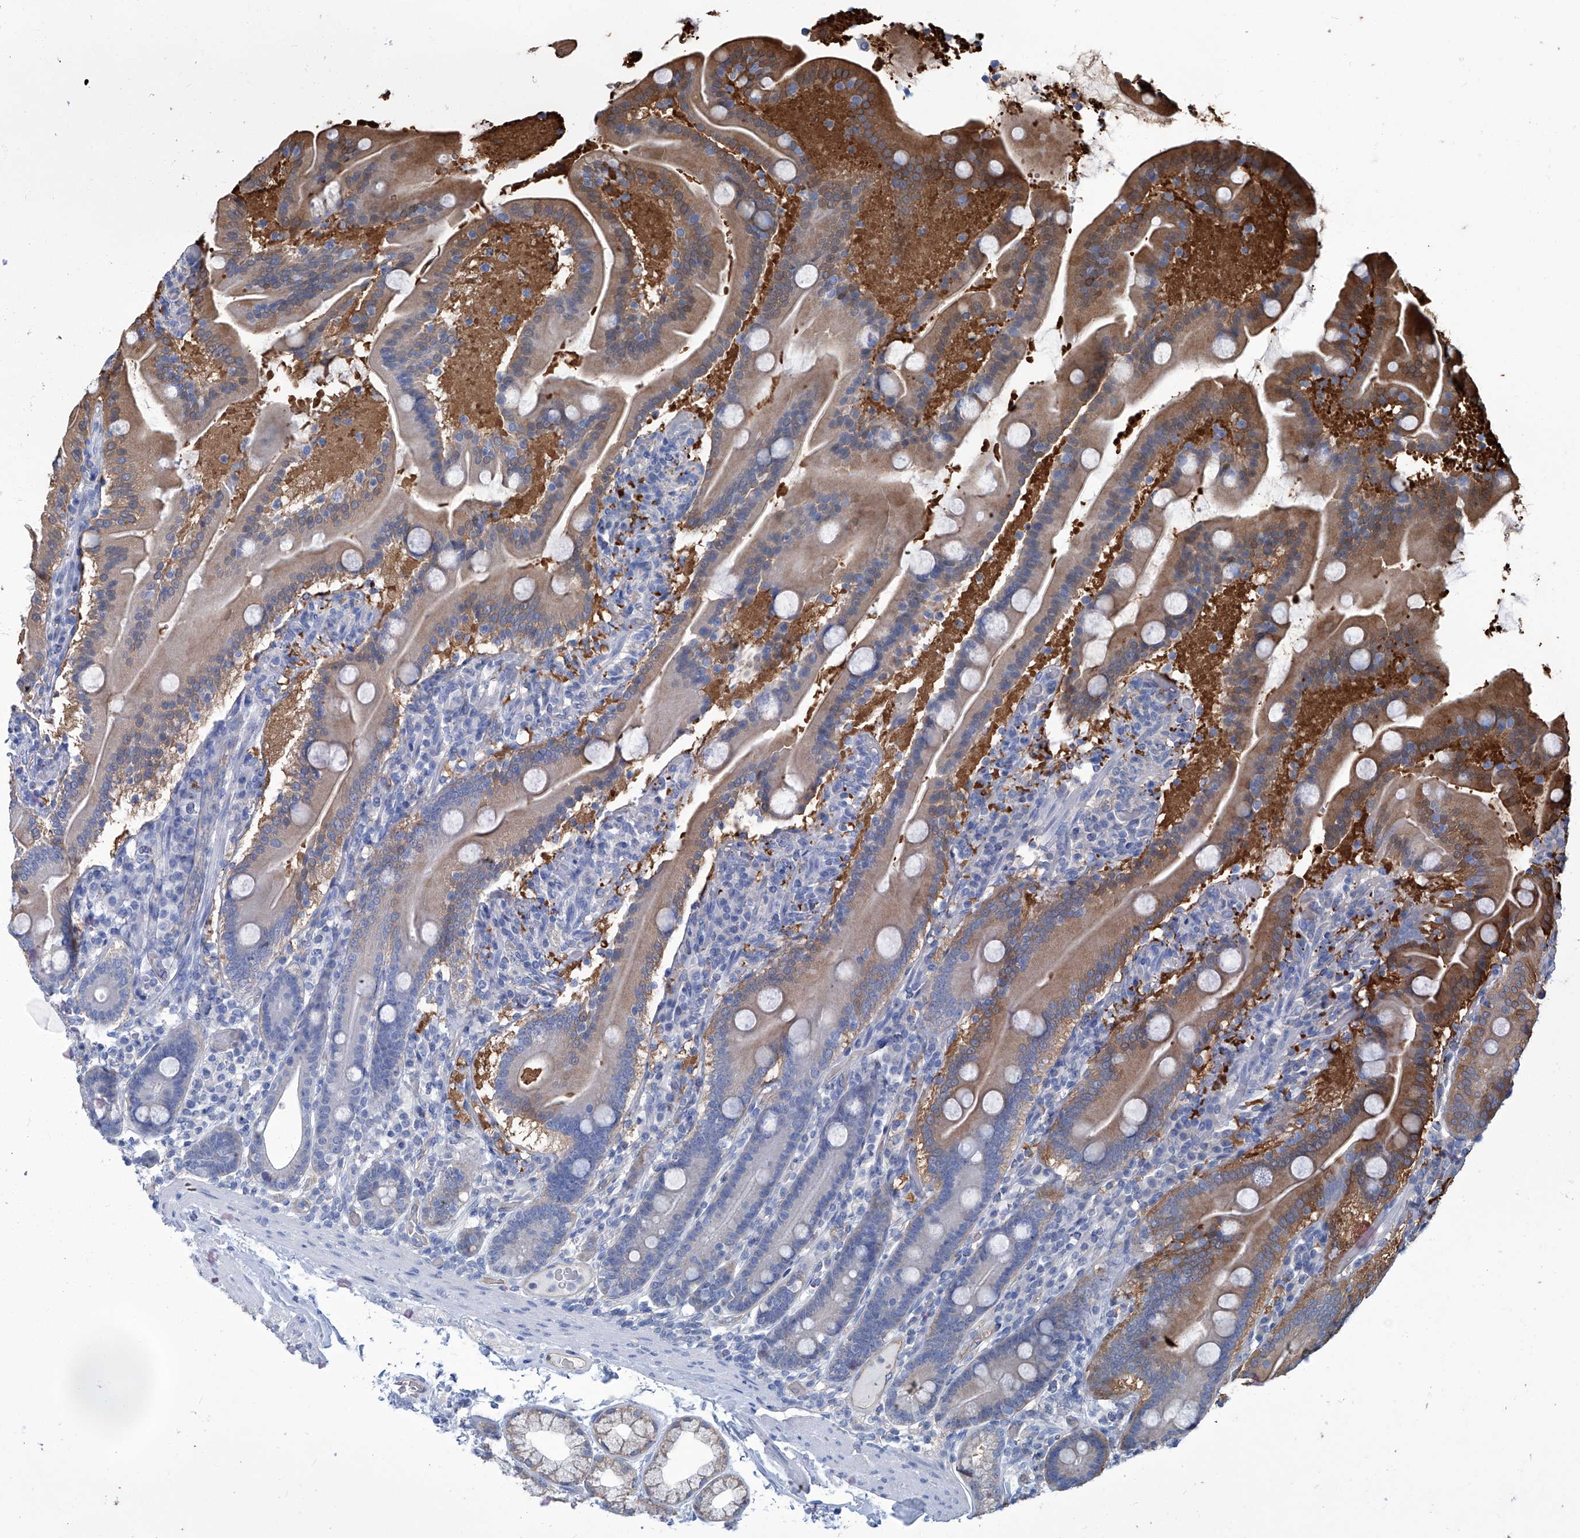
{"staining": {"intensity": "moderate", "quantity": "<25%", "location": "cytoplasmic/membranous"}, "tissue": "duodenum", "cell_type": "Glandular cells", "image_type": "normal", "snomed": [{"axis": "morphology", "description": "Normal tissue, NOS"}, {"axis": "topography", "description": "Duodenum"}], "caption": "High-magnification brightfield microscopy of benign duodenum stained with DAB (3,3'-diaminobenzidine) (brown) and counterstained with hematoxylin (blue). glandular cells exhibit moderate cytoplasmic/membranous positivity is present in approximately<25% of cells. (IHC, brightfield microscopy, high magnification).", "gene": "PFKL", "patient": {"sex": "male", "age": 55}}